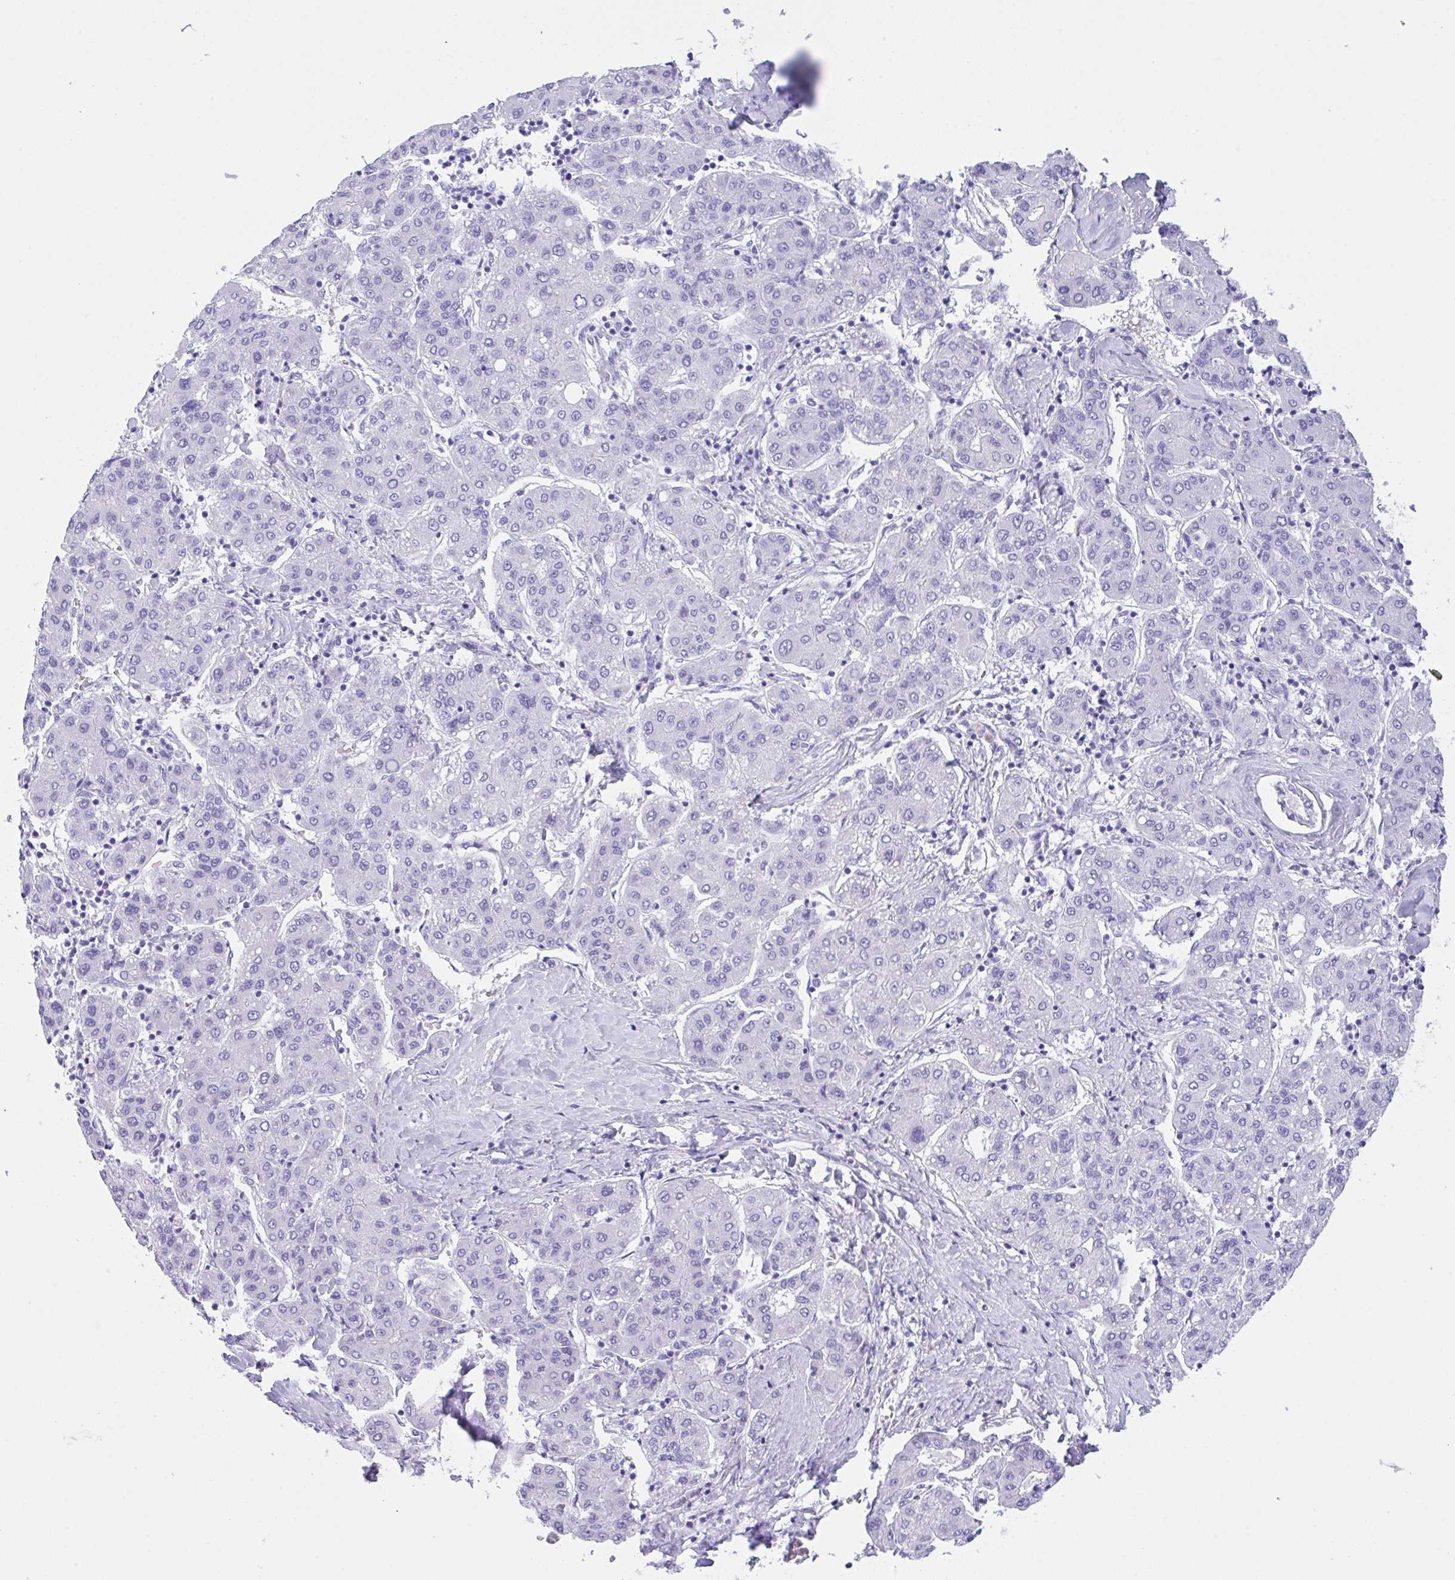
{"staining": {"intensity": "negative", "quantity": "none", "location": "none"}, "tissue": "liver cancer", "cell_type": "Tumor cells", "image_type": "cancer", "snomed": [{"axis": "morphology", "description": "Carcinoma, Hepatocellular, NOS"}, {"axis": "topography", "description": "Liver"}], "caption": "Immunohistochemical staining of human liver cancer (hepatocellular carcinoma) demonstrates no significant positivity in tumor cells.", "gene": "CPA1", "patient": {"sex": "male", "age": 65}}